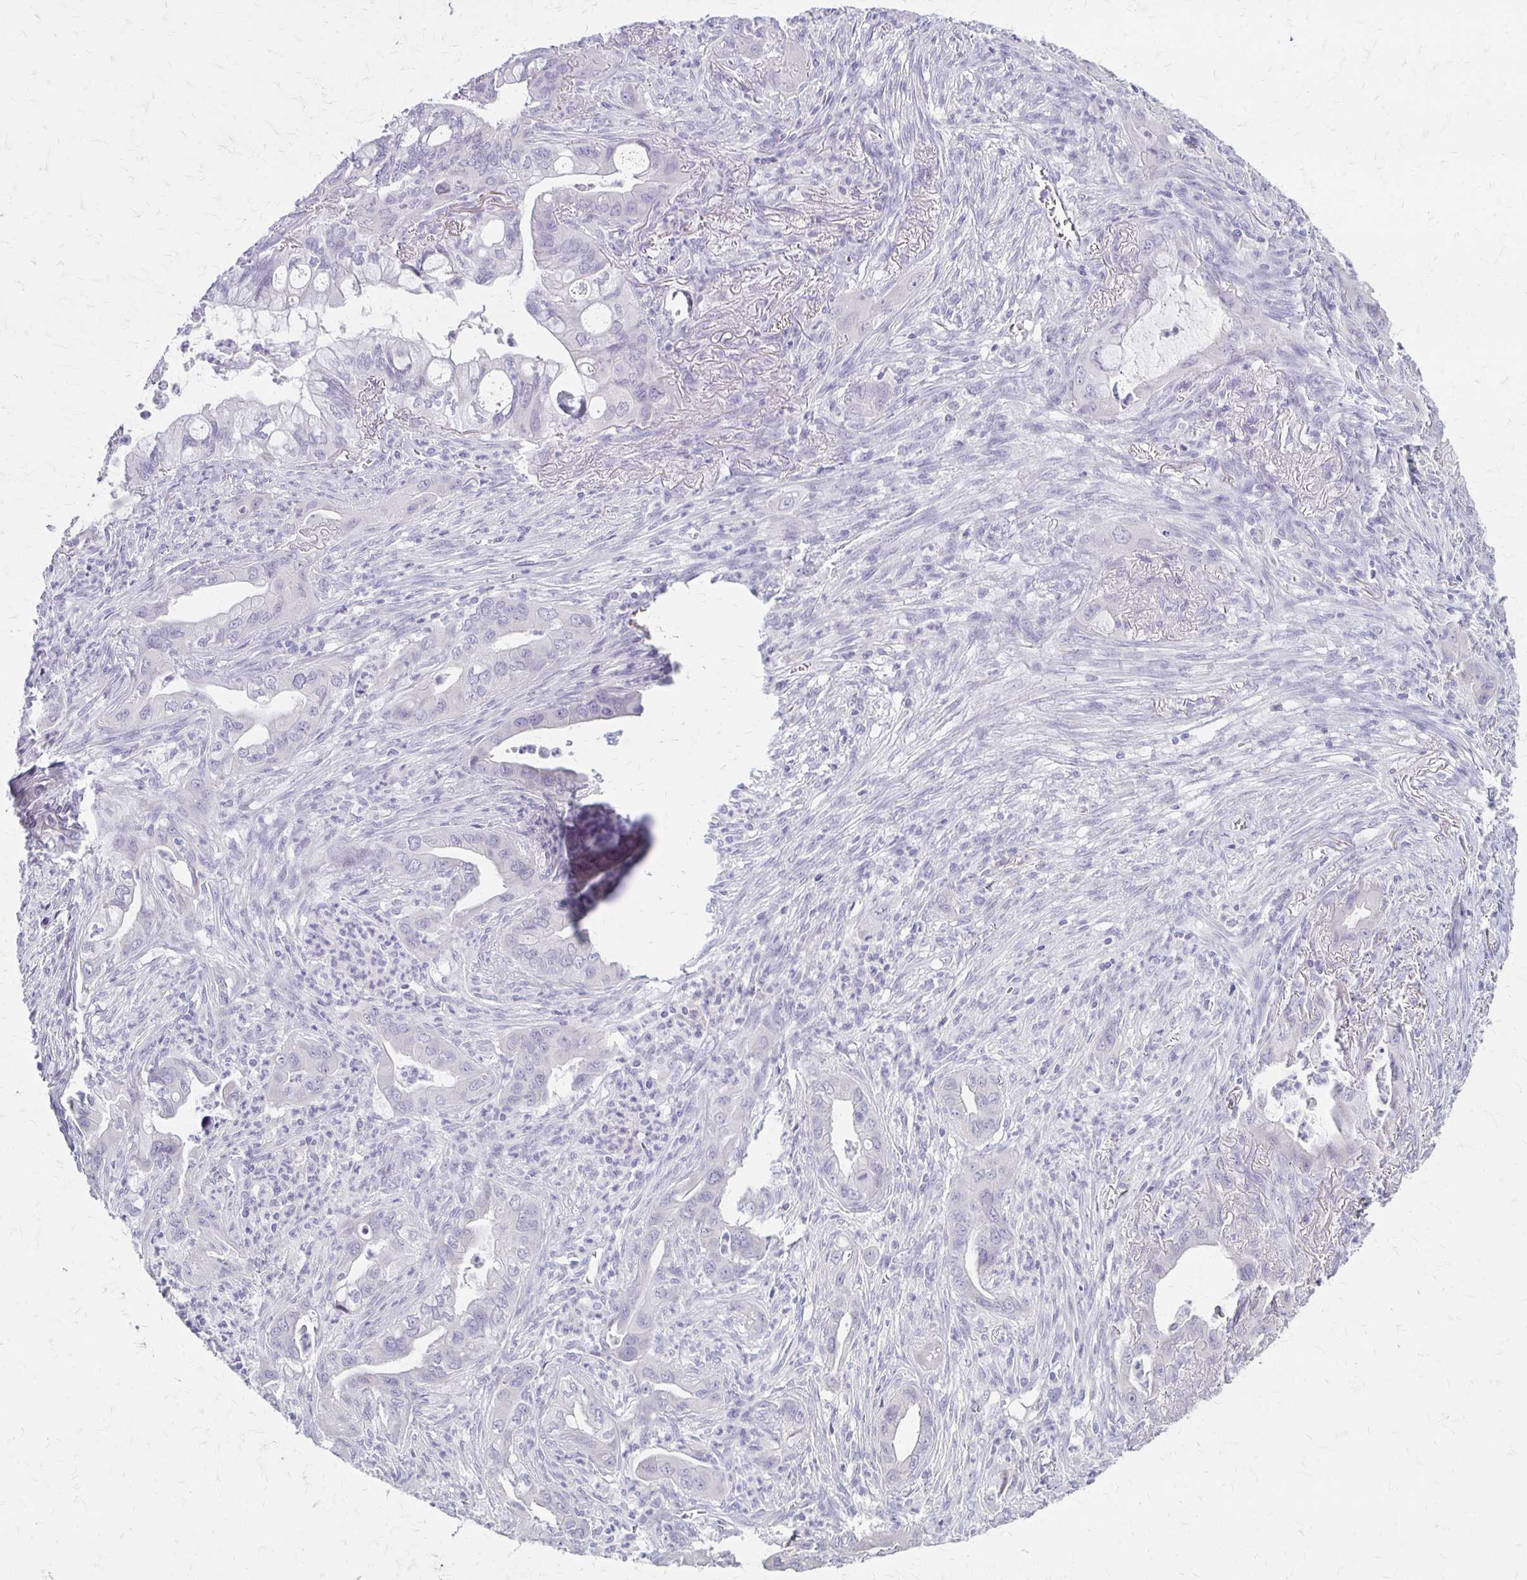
{"staining": {"intensity": "negative", "quantity": "none", "location": "none"}, "tissue": "lung cancer", "cell_type": "Tumor cells", "image_type": "cancer", "snomed": [{"axis": "morphology", "description": "Adenocarcinoma, NOS"}, {"axis": "topography", "description": "Lung"}], "caption": "DAB (3,3'-diaminobenzidine) immunohistochemical staining of human lung cancer (adenocarcinoma) displays no significant positivity in tumor cells.", "gene": "IVL", "patient": {"sex": "male", "age": 65}}